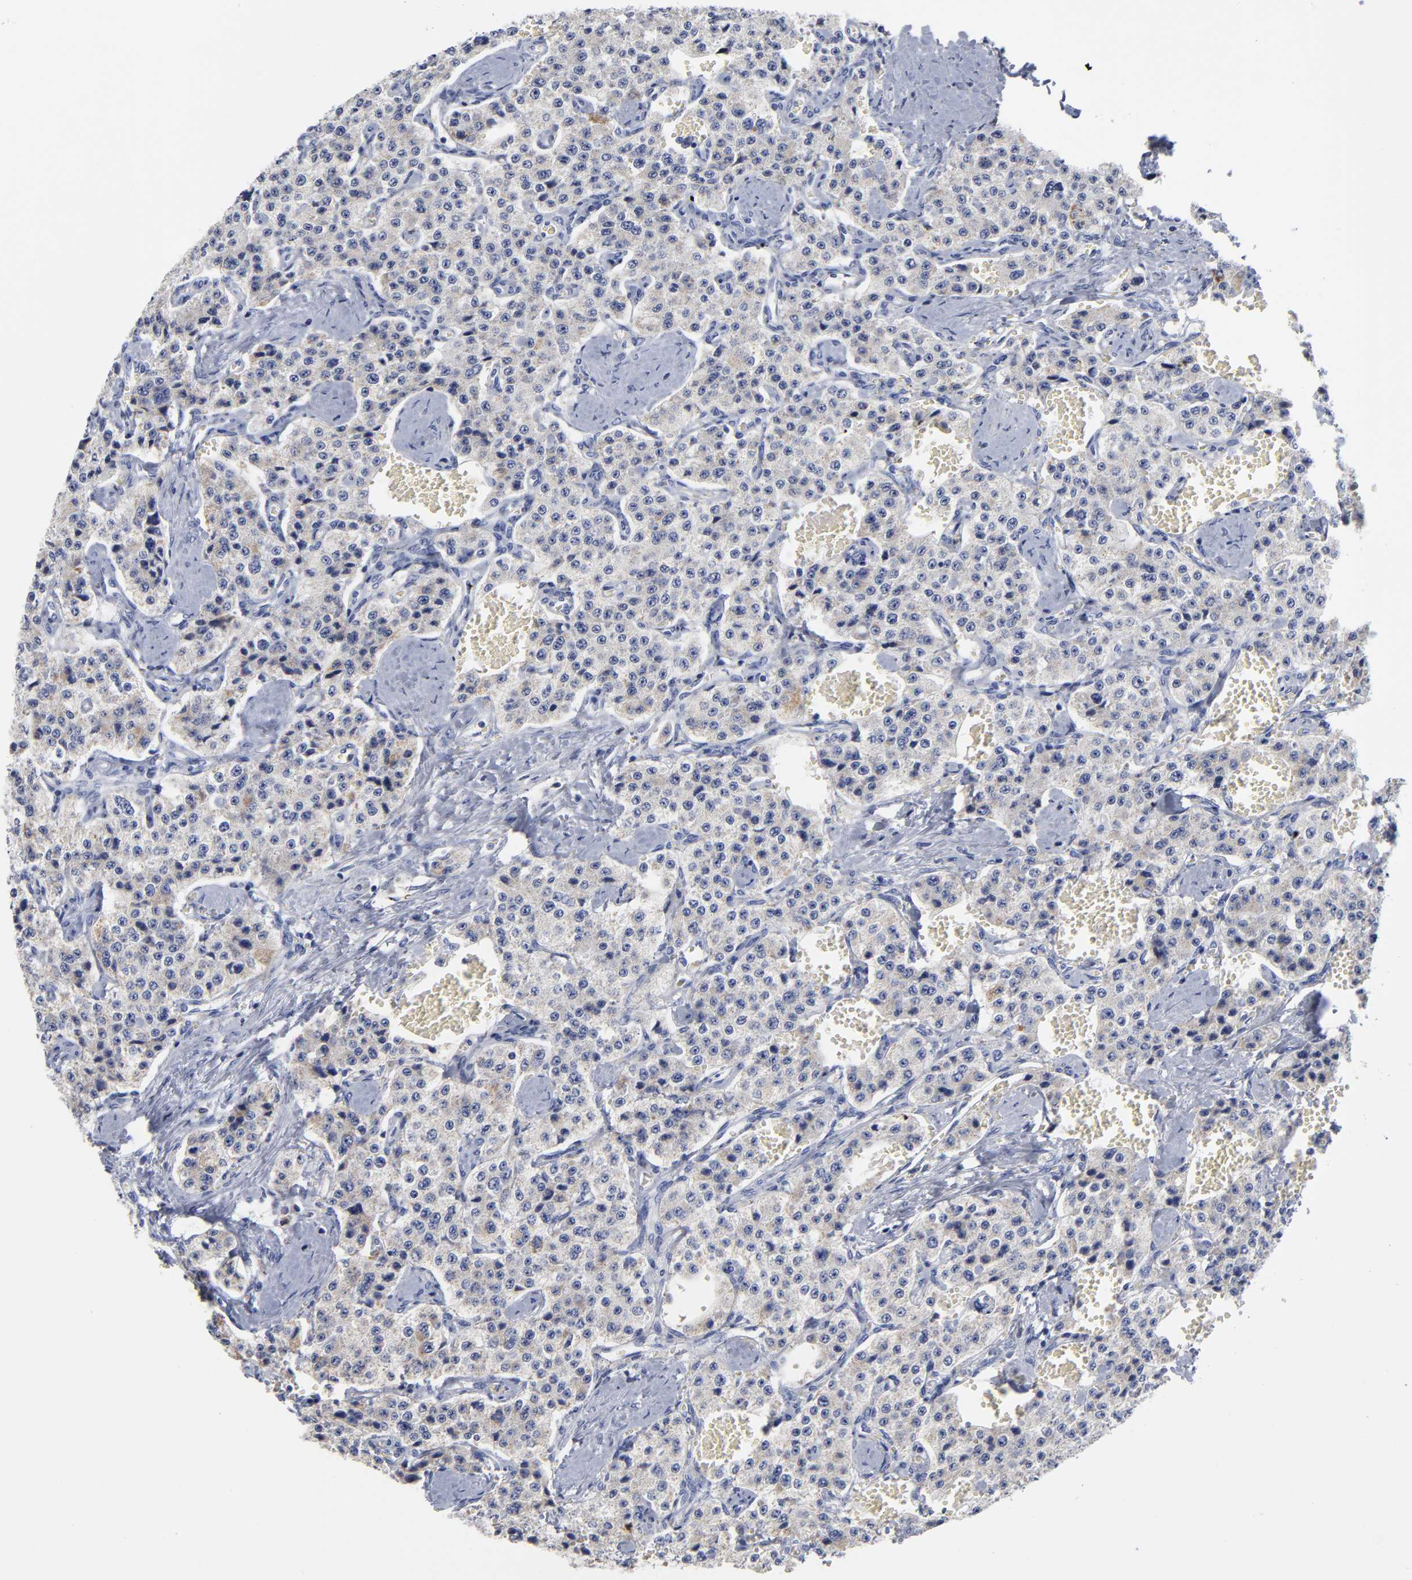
{"staining": {"intensity": "weak", "quantity": ">75%", "location": "cytoplasmic/membranous"}, "tissue": "carcinoid", "cell_type": "Tumor cells", "image_type": "cancer", "snomed": [{"axis": "morphology", "description": "Carcinoid, malignant, NOS"}, {"axis": "topography", "description": "Small intestine"}], "caption": "High-power microscopy captured an IHC image of carcinoid (malignant), revealing weak cytoplasmic/membranous staining in about >75% of tumor cells.", "gene": "PTP4A1", "patient": {"sex": "male", "age": 52}}